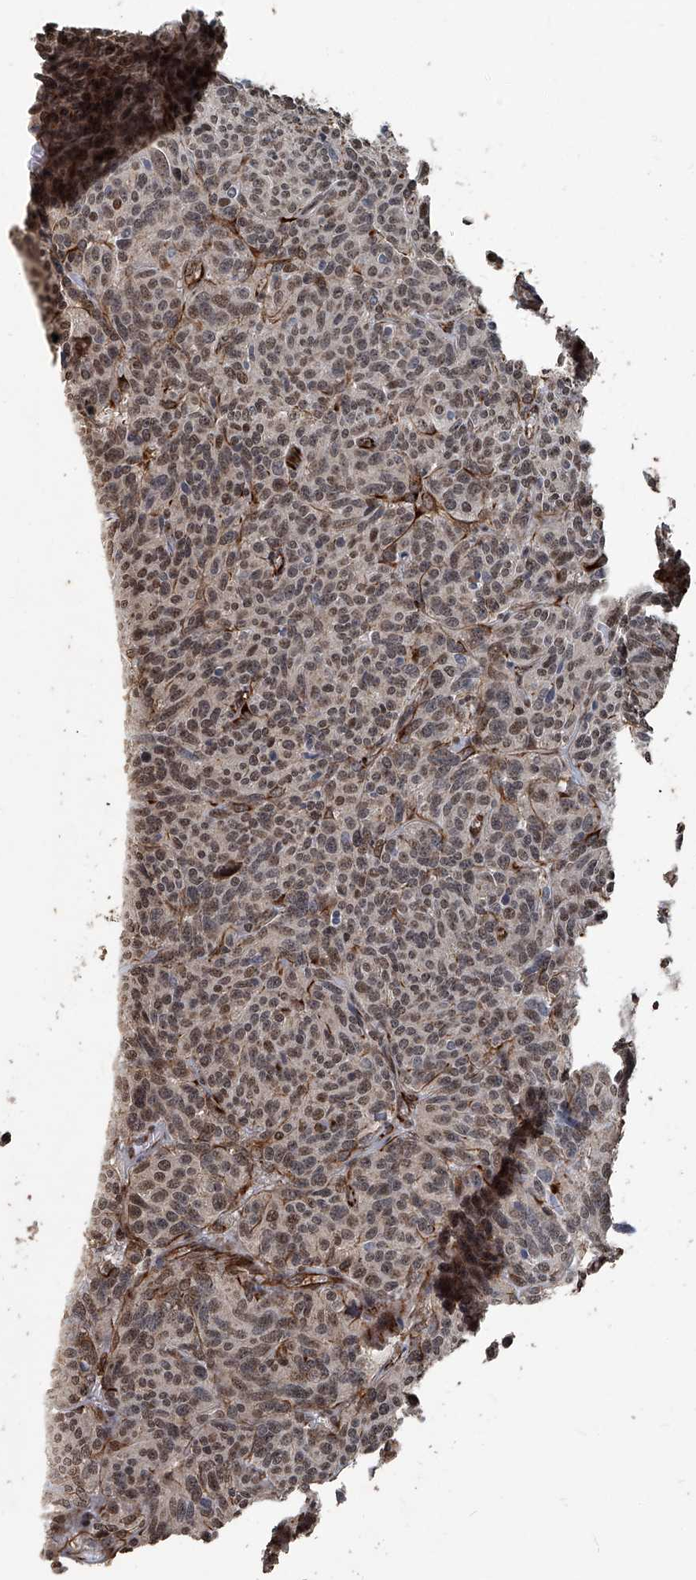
{"staining": {"intensity": "weak", "quantity": ">75%", "location": "nuclear"}, "tissue": "carcinoid", "cell_type": "Tumor cells", "image_type": "cancer", "snomed": [{"axis": "morphology", "description": "Carcinoid, malignant, NOS"}, {"axis": "topography", "description": "Lung"}], "caption": "The immunohistochemical stain shows weak nuclear expression in tumor cells of carcinoid (malignant) tissue.", "gene": "GPR132", "patient": {"sex": "female", "age": 46}}